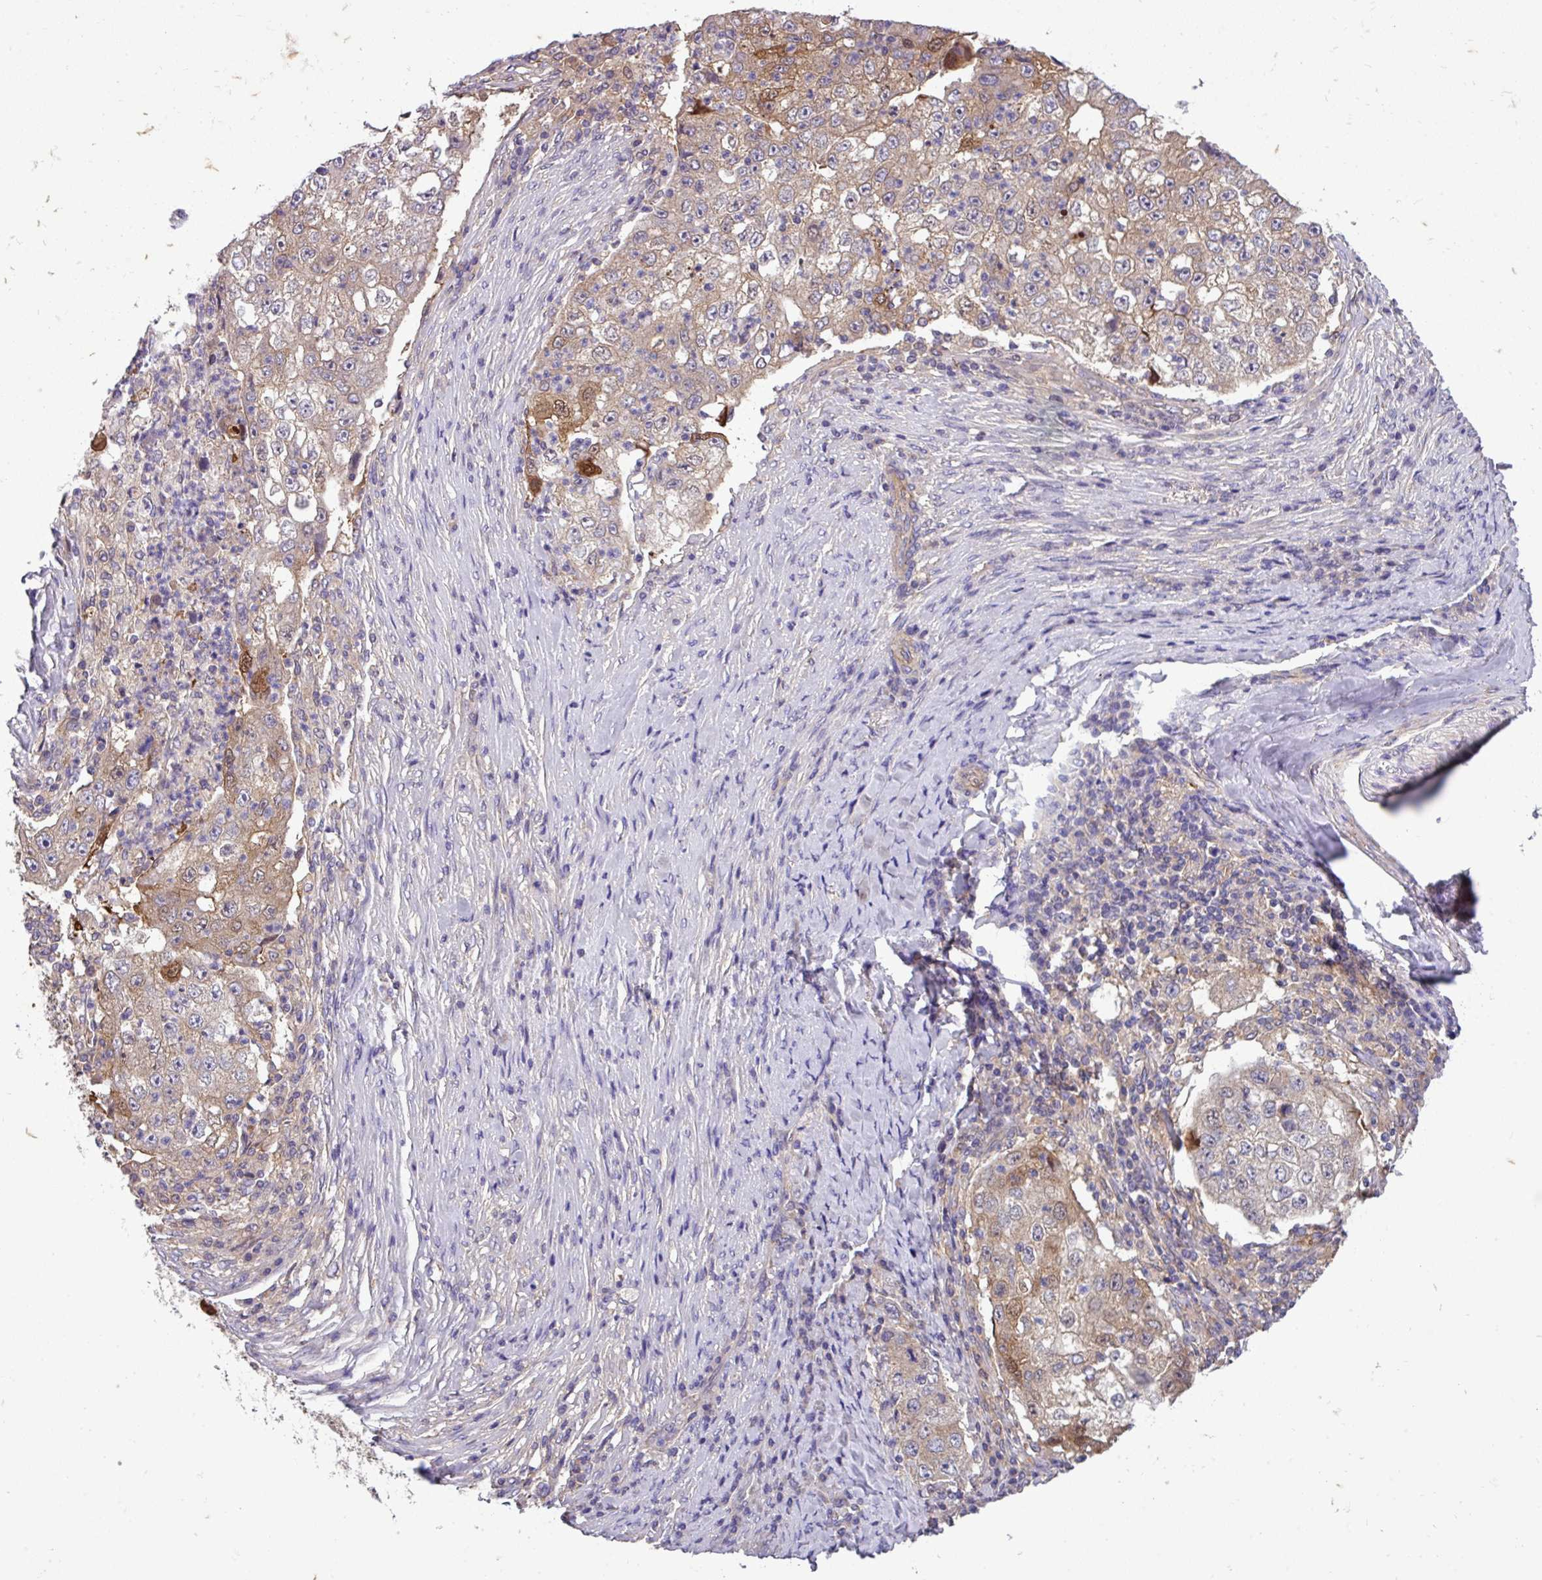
{"staining": {"intensity": "moderate", "quantity": "25%-75%", "location": "cytoplasmic/membranous,nuclear"}, "tissue": "lung cancer", "cell_type": "Tumor cells", "image_type": "cancer", "snomed": [{"axis": "morphology", "description": "Squamous cell carcinoma, NOS"}, {"axis": "topography", "description": "Lung"}], "caption": "Lung squamous cell carcinoma stained with DAB (3,3'-diaminobenzidine) immunohistochemistry exhibits medium levels of moderate cytoplasmic/membranous and nuclear positivity in approximately 25%-75% of tumor cells.", "gene": "SLC23A2", "patient": {"sex": "male", "age": 64}}